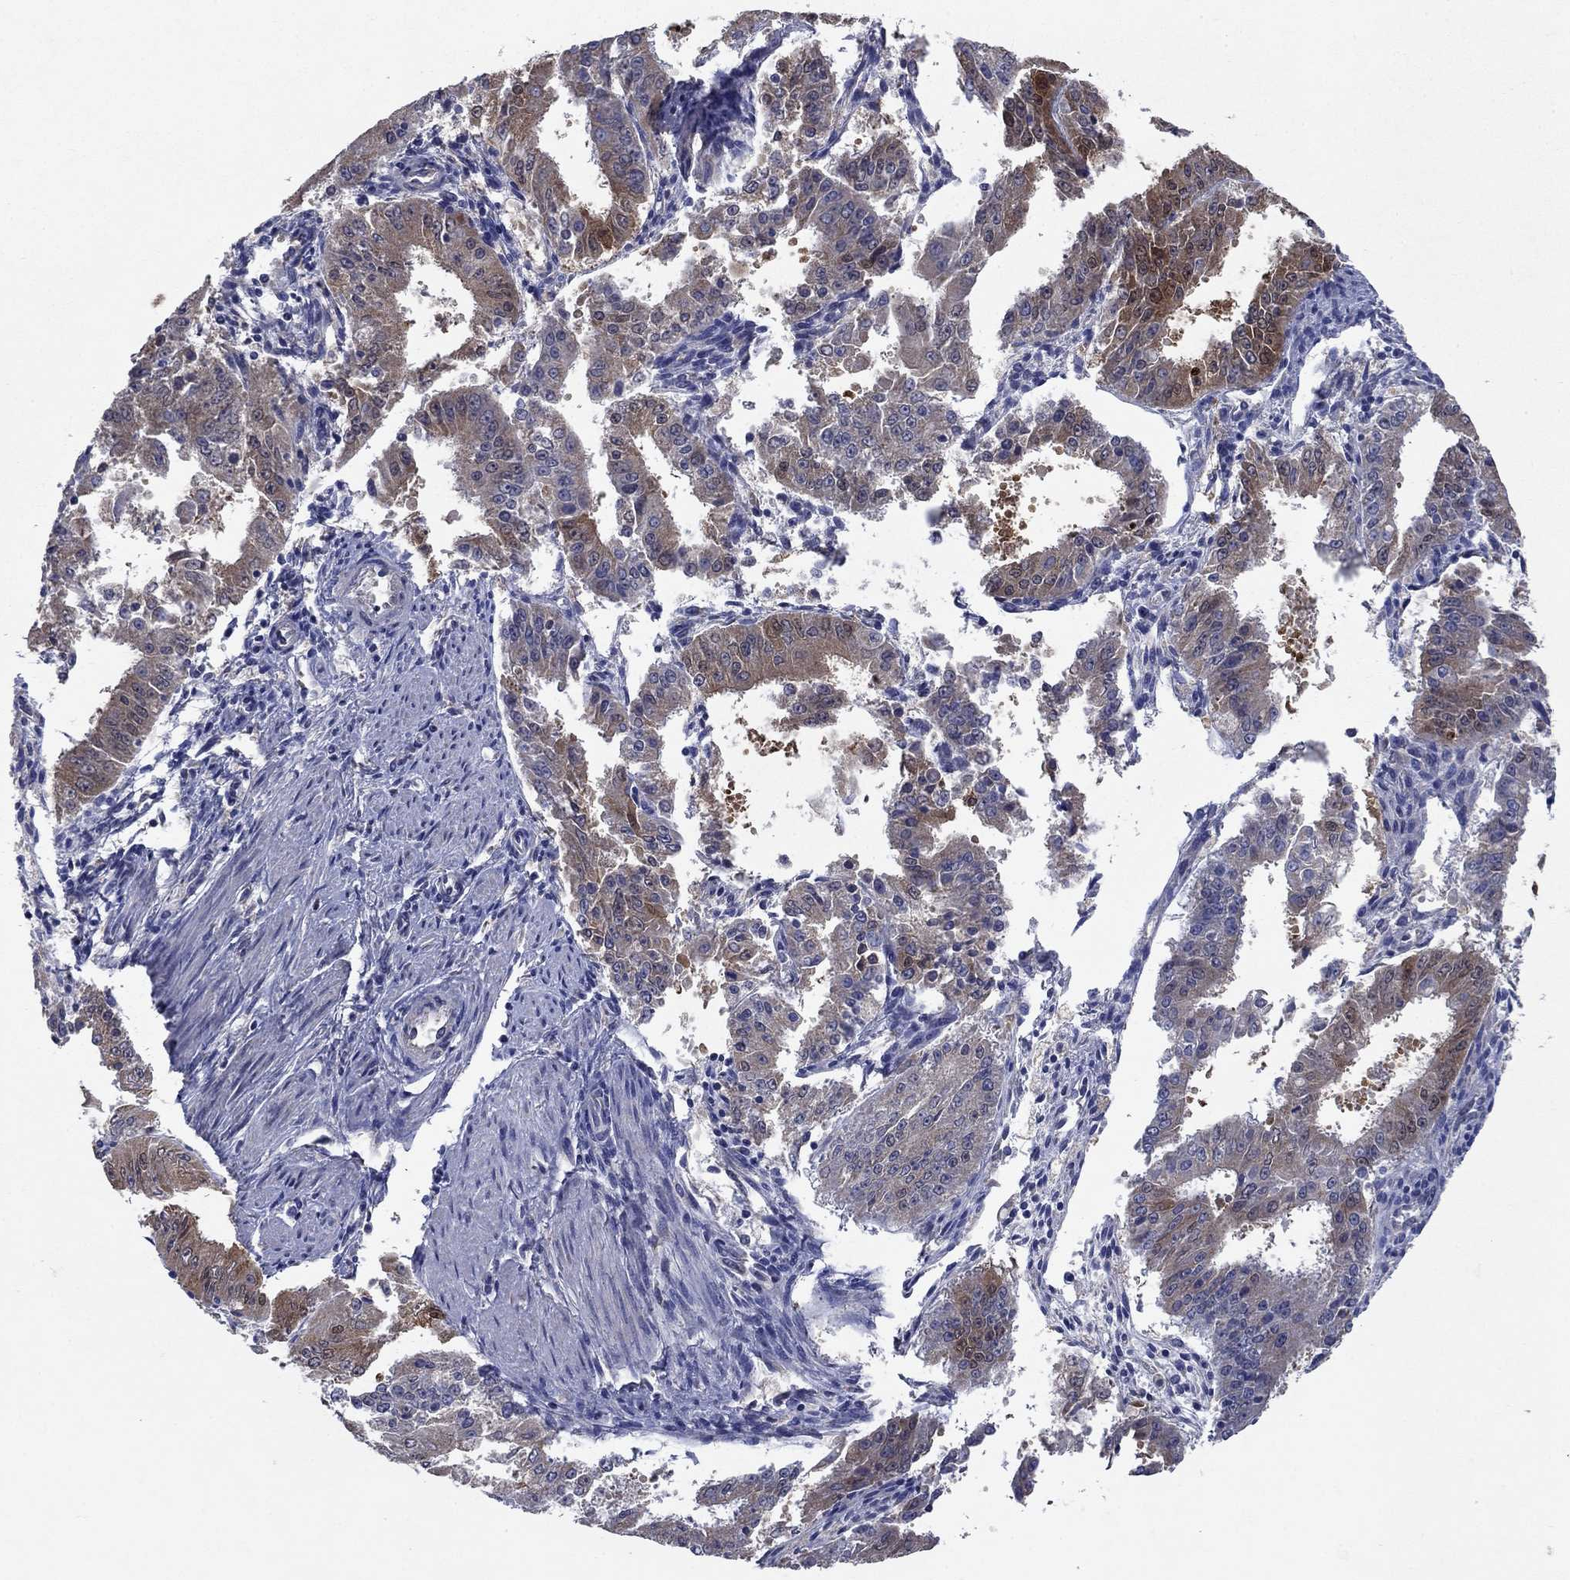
{"staining": {"intensity": "weak", "quantity": "25%-75%", "location": "cytoplasmic/membranous"}, "tissue": "ovarian cancer", "cell_type": "Tumor cells", "image_type": "cancer", "snomed": [{"axis": "morphology", "description": "Carcinoma, endometroid"}, {"axis": "topography", "description": "Ovary"}], "caption": "Immunohistochemical staining of endometroid carcinoma (ovarian) reveals weak cytoplasmic/membranous protein expression in approximately 25%-75% of tumor cells.", "gene": "SULT2B1", "patient": {"sex": "female", "age": 42}}